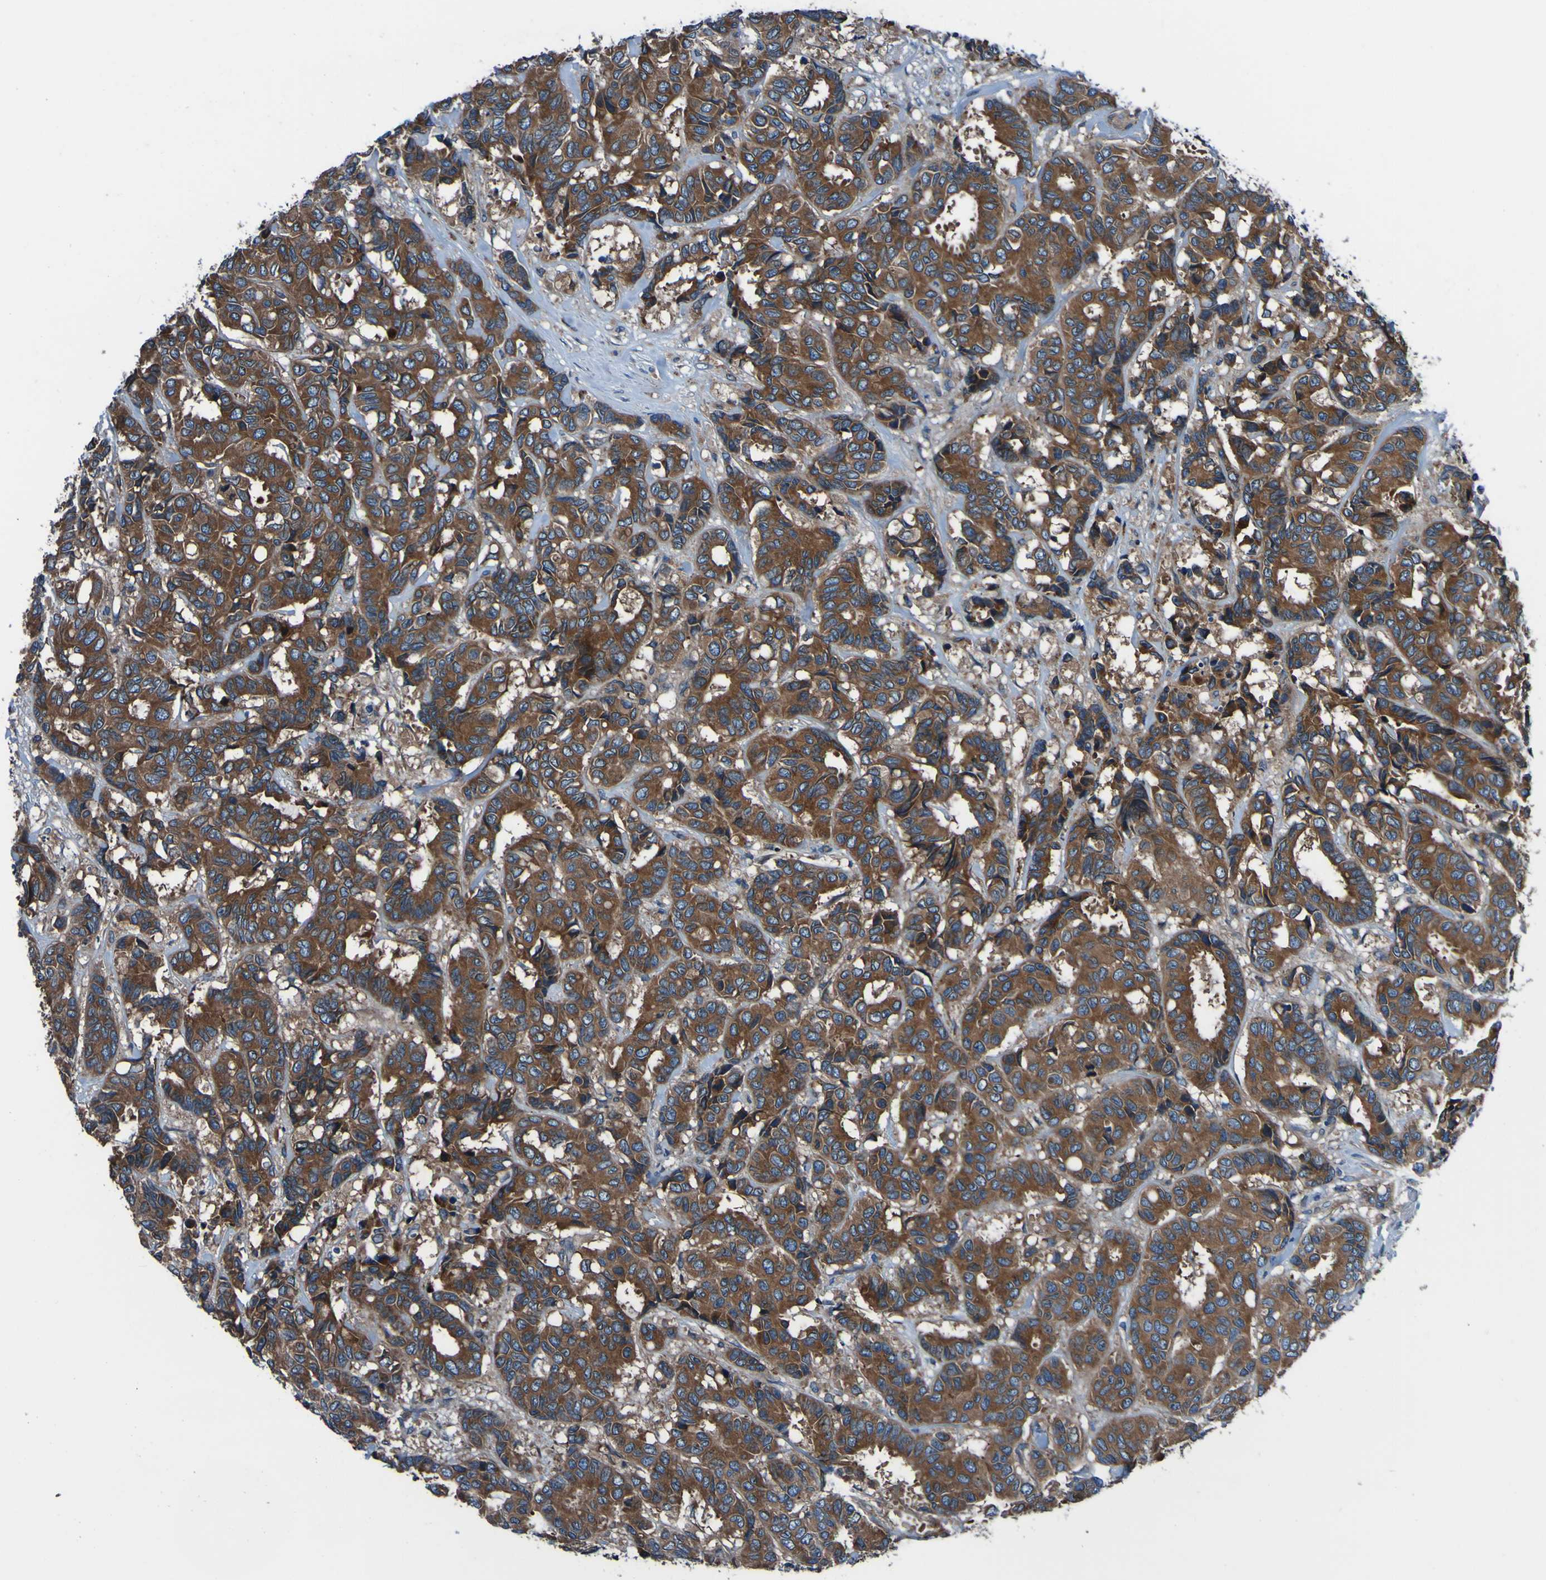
{"staining": {"intensity": "strong", "quantity": ">75%", "location": "cytoplasmic/membranous"}, "tissue": "breast cancer", "cell_type": "Tumor cells", "image_type": "cancer", "snomed": [{"axis": "morphology", "description": "Duct carcinoma"}, {"axis": "topography", "description": "Breast"}], "caption": "Immunohistochemistry histopathology image of neoplastic tissue: human breast intraductal carcinoma stained using immunohistochemistry (IHC) displays high levels of strong protein expression localized specifically in the cytoplasmic/membranous of tumor cells, appearing as a cytoplasmic/membranous brown color.", "gene": "RAB5B", "patient": {"sex": "female", "age": 87}}